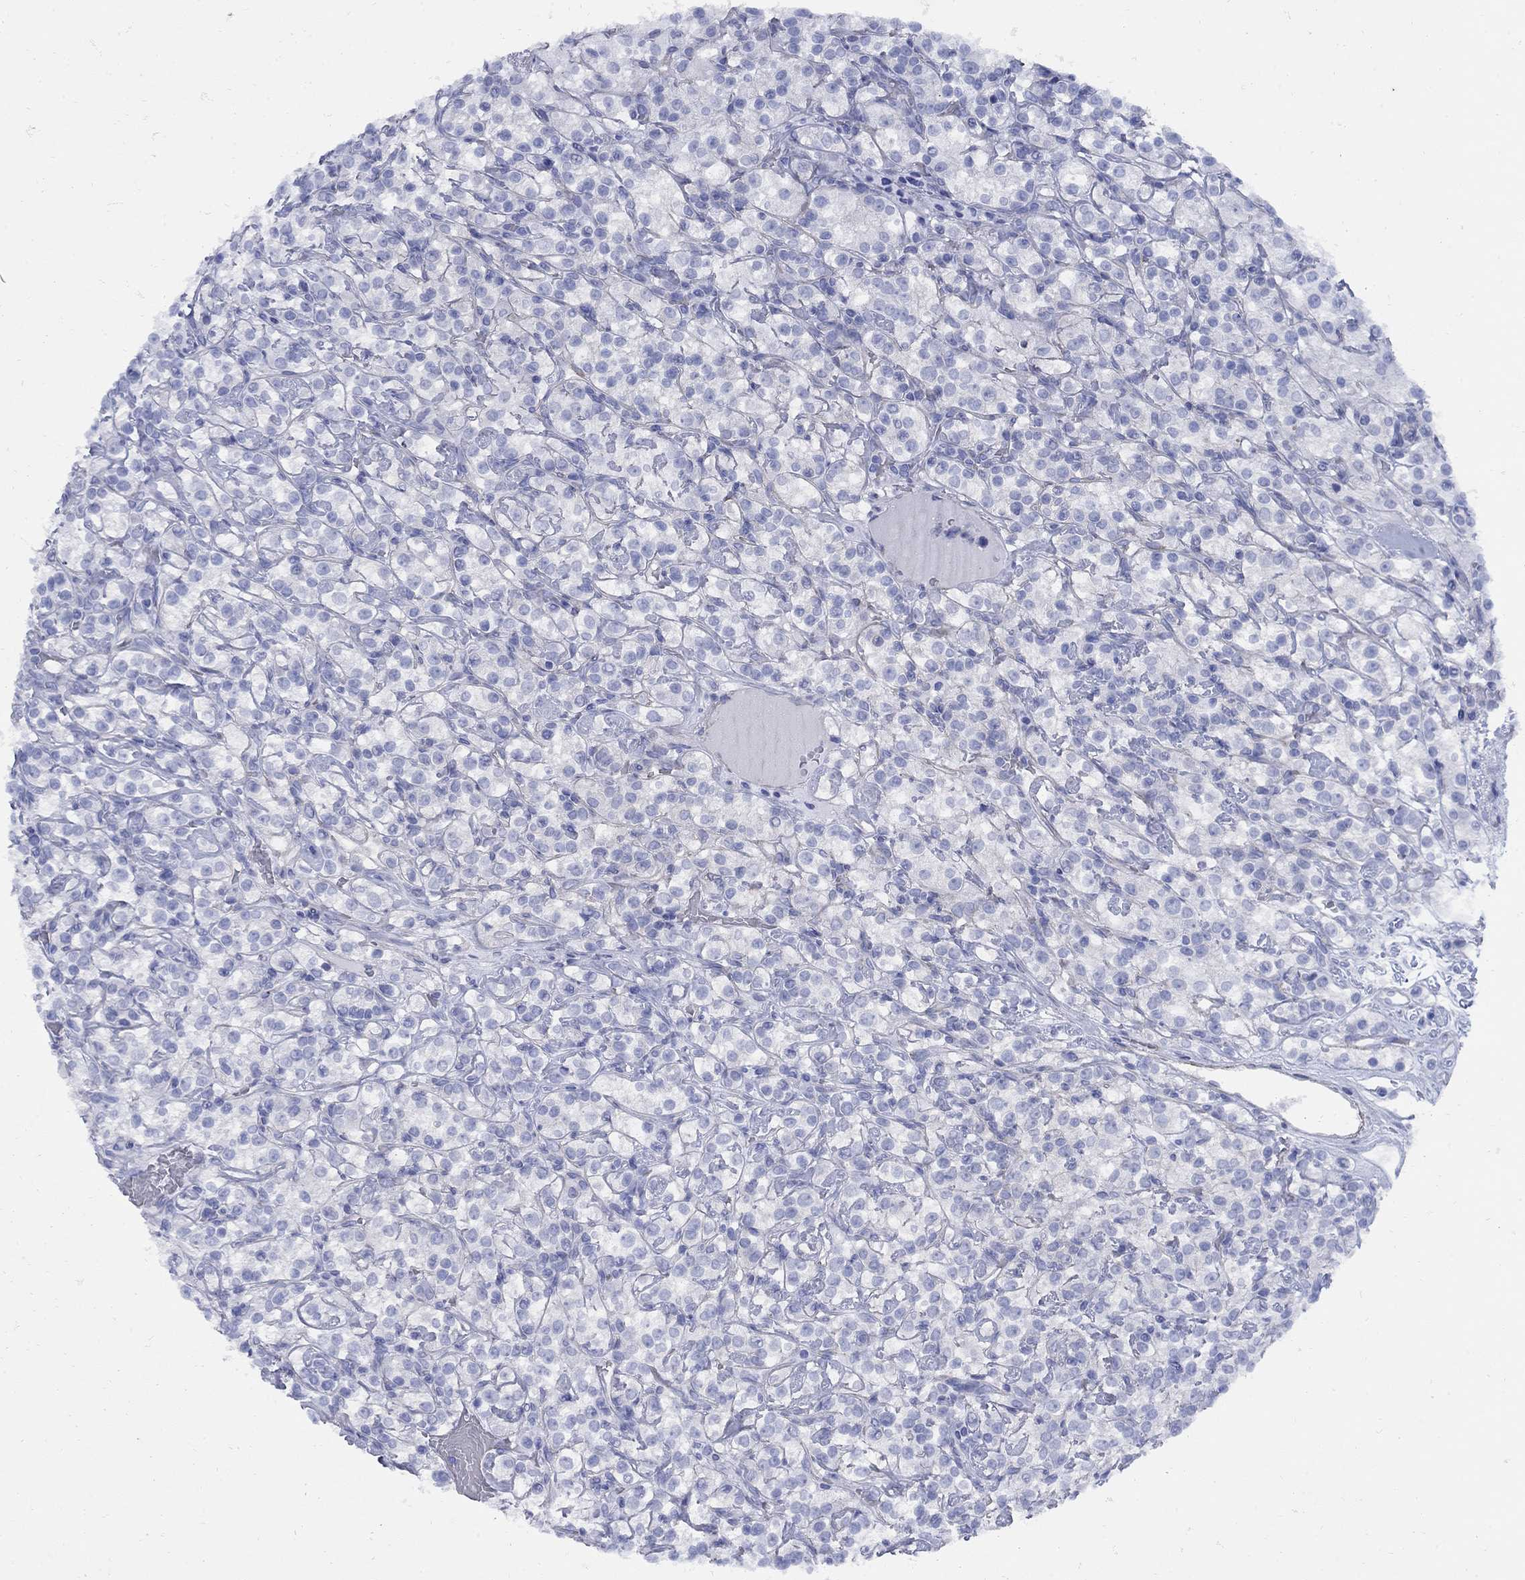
{"staining": {"intensity": "negative", "quantity": "none", "location": "none"}, "tissue": "renal cancer", "cell_type": "Tumor cells", "image_type": "cancer", "snomed": [{"axis": "morphology", "description": "Adenocarcinoma, NOS"}, {"axis": "topography", "description": "Kidney"}], "caption": "Immunohistochemical staining of human renal adenocarcinoma shows no significant staining in tumor cells. Nuclei are stained in blue.", "gene": "SEPTIN8", "patient": {"sex": "male", "age": 77}}